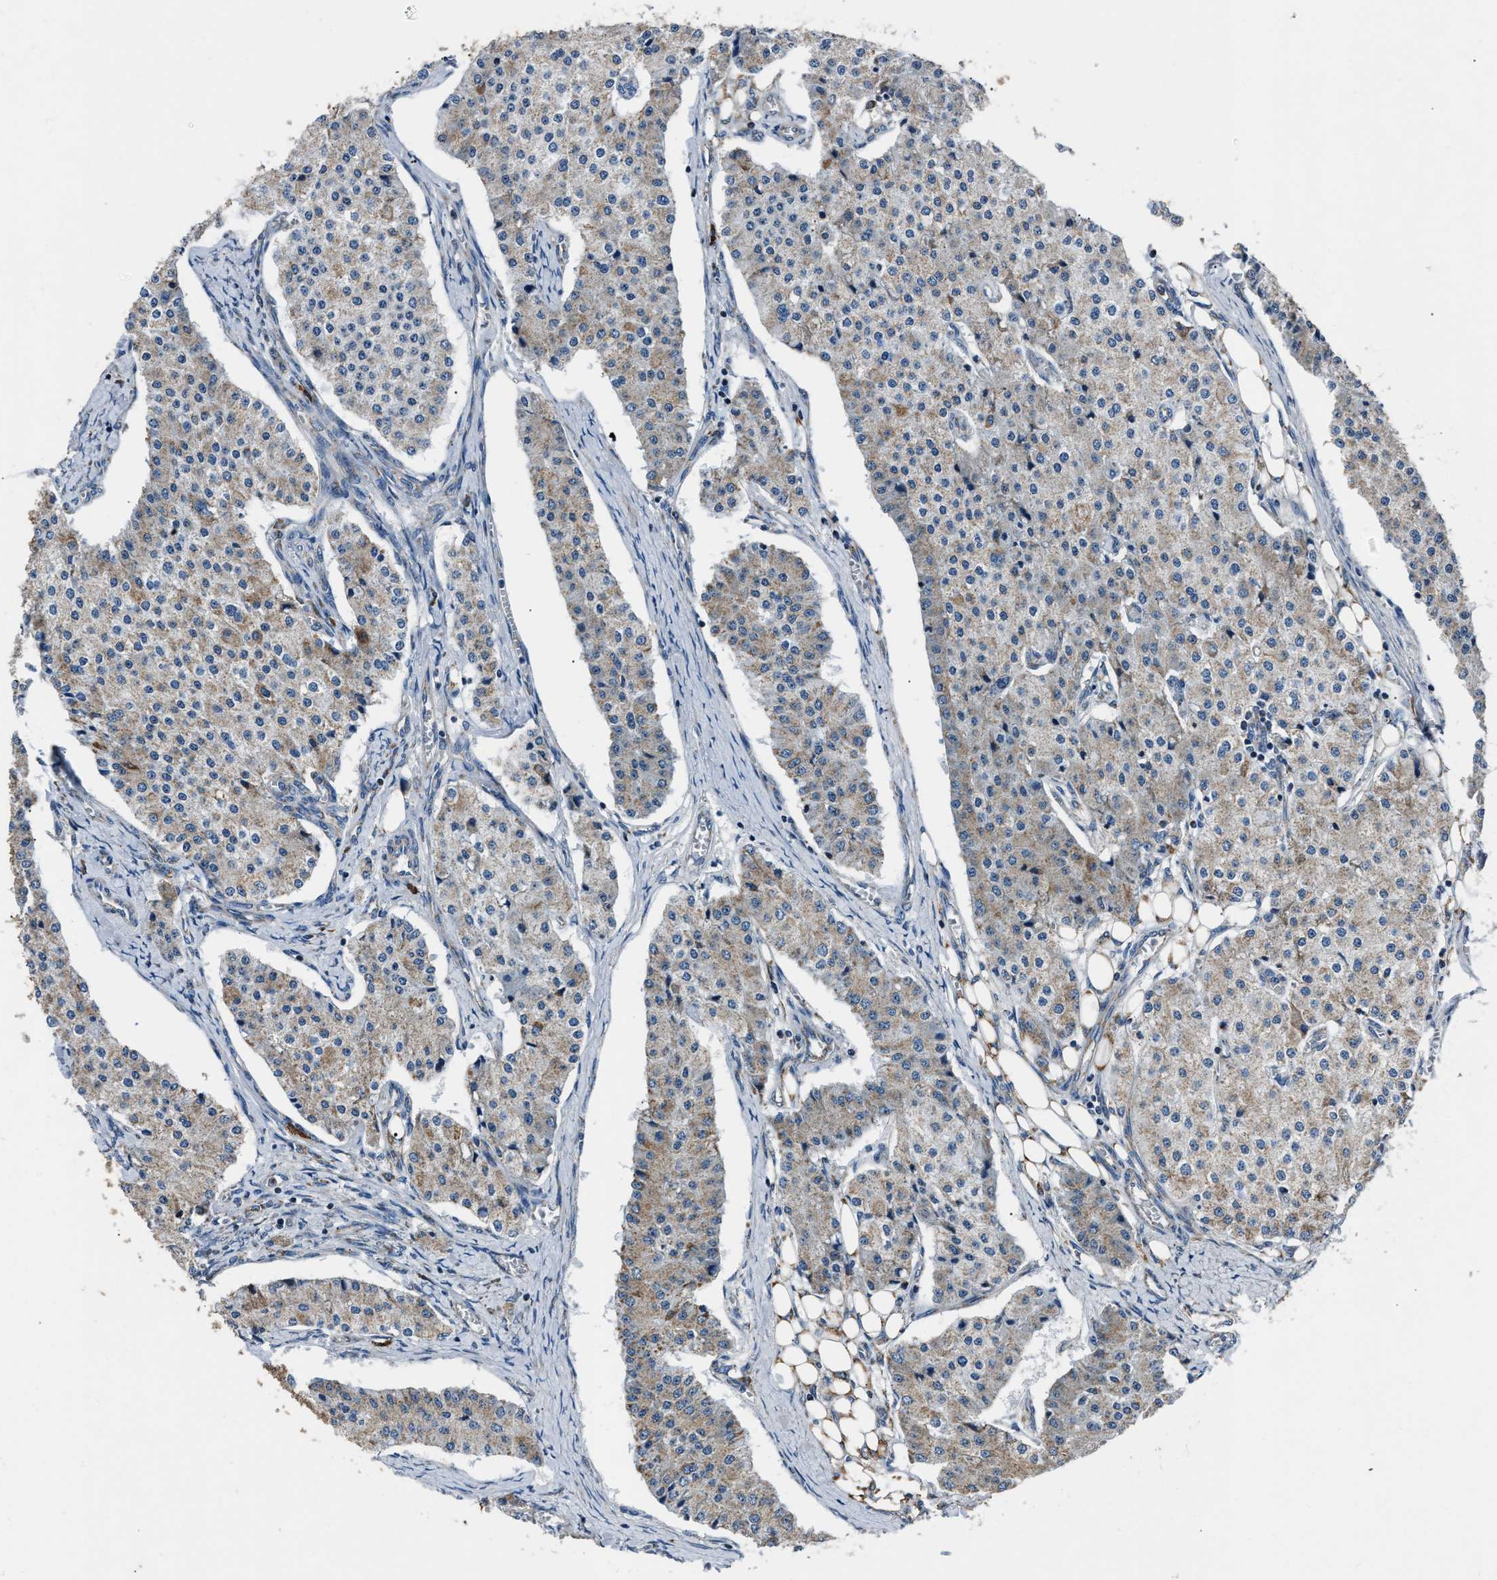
{"staining": {"intensity": "weak", "quantity": "25%-75%", "location": "cytoplasmic/membranous"}, "tissue": "carcinoid", "cell_type": "Tumor cells", "image_type": "cancer", "snomed": [{"axis": "morphology", "description": "Carcinoid, malignant, NOS"}, {"axis": "topography", "description": "Colon"}], "caption": "Immunohistochemical staining of human malignant carcinoid displays weak cytoplasmic/membranous protein positivity in about 25%-75% of tumor cells. The protein is shown in brown color, while the nuclei are stained blue.", "gene": "NSUN5", "patient": {"sex": "female", "age": 52}}